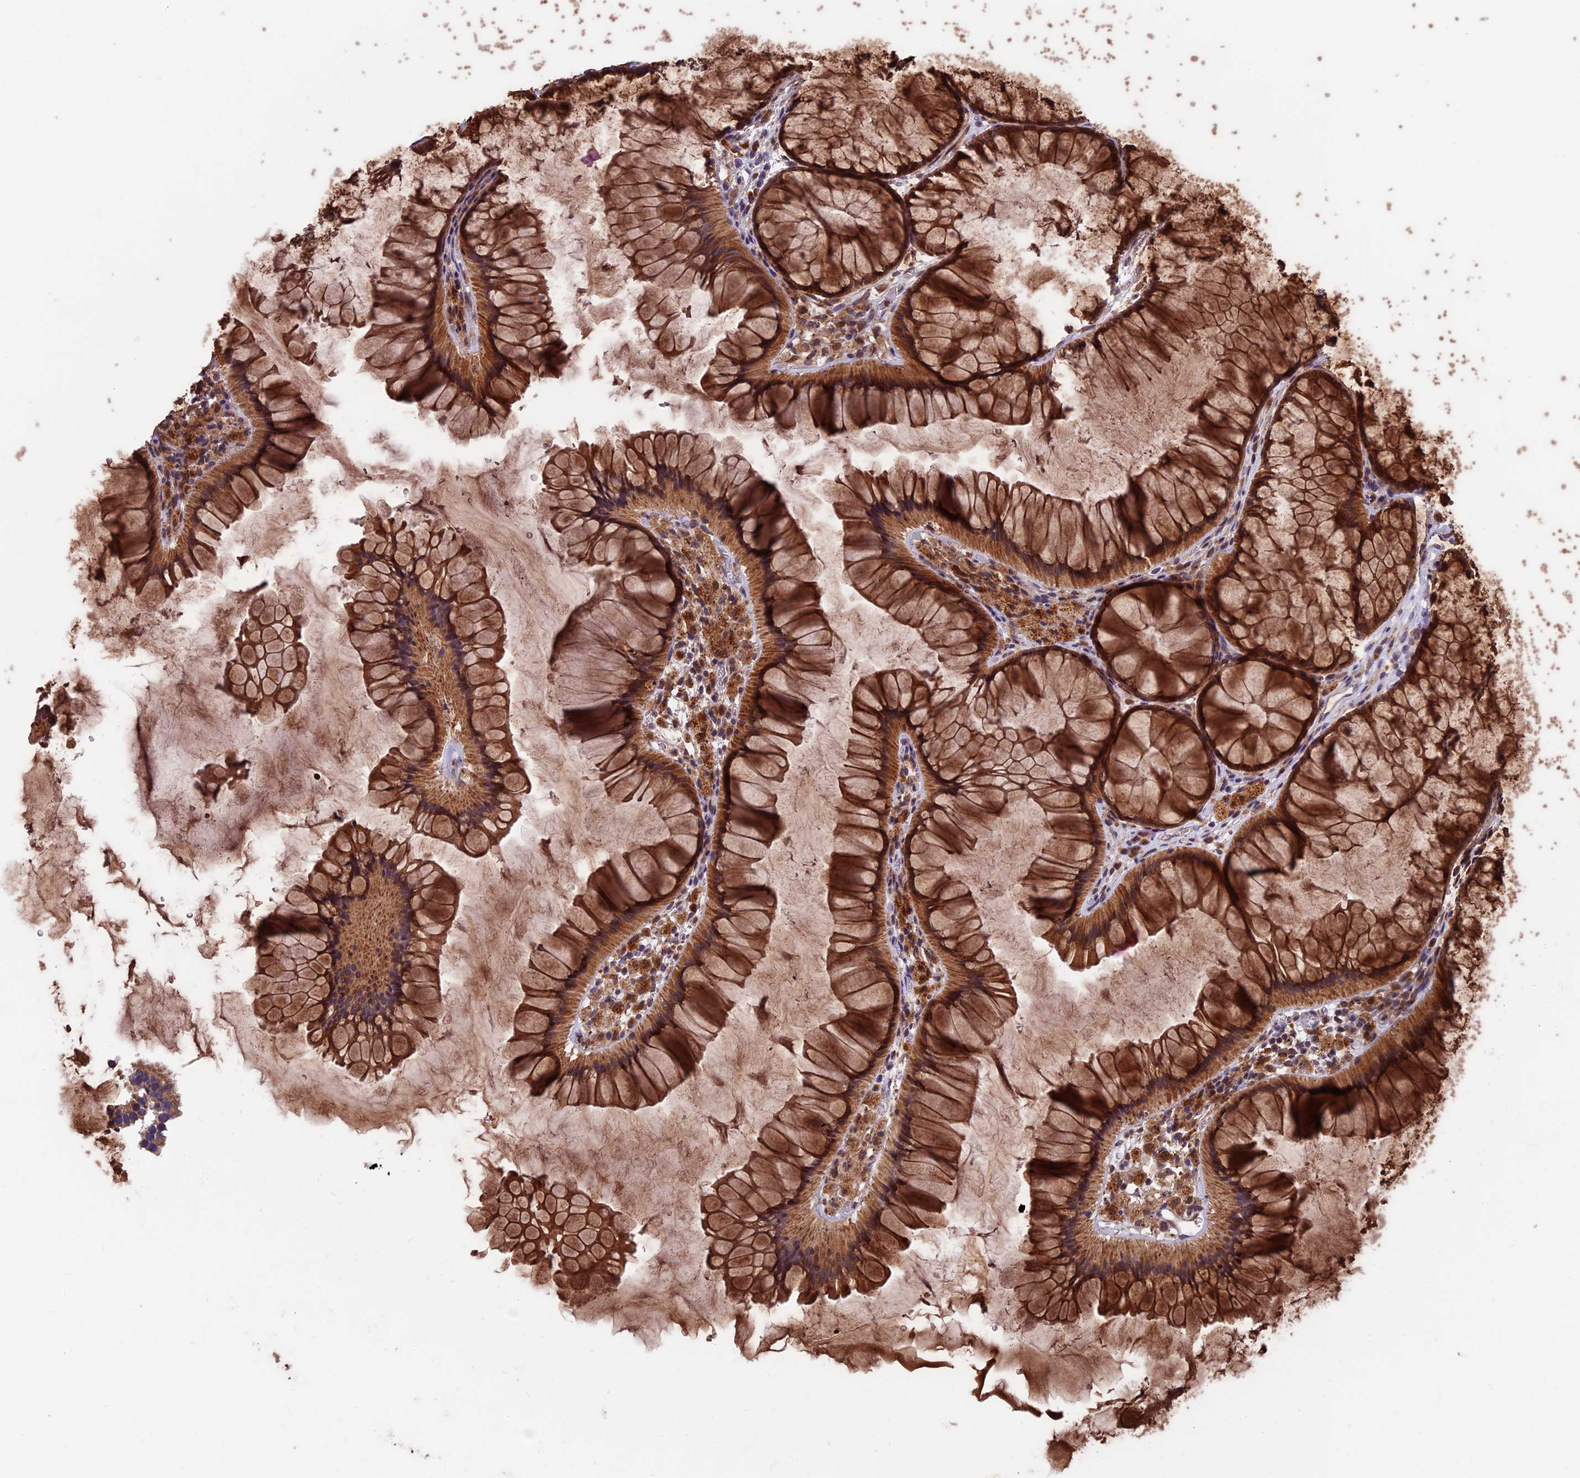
{"staining": {"intensity": "moderate", "quantity": ">75%", "location": "cytoplasmic/membranous"}, "tissue": "colon", "cell_type": "Endothelial cells", "image_type": "normal", "snomed": [{"axis": "morphology", "description": "Normal tissue, NOS"}, {"axis": "topography", "description": "Colon"}], "caption": "Protein expression by immunohistochemistry exhibits moderate cytoplasmic/membranous staining in approximately >75% of endothelial cells in unremarkable colon.", "gene": "RNF17", "patient": {"sex": "female", "age": 82}}